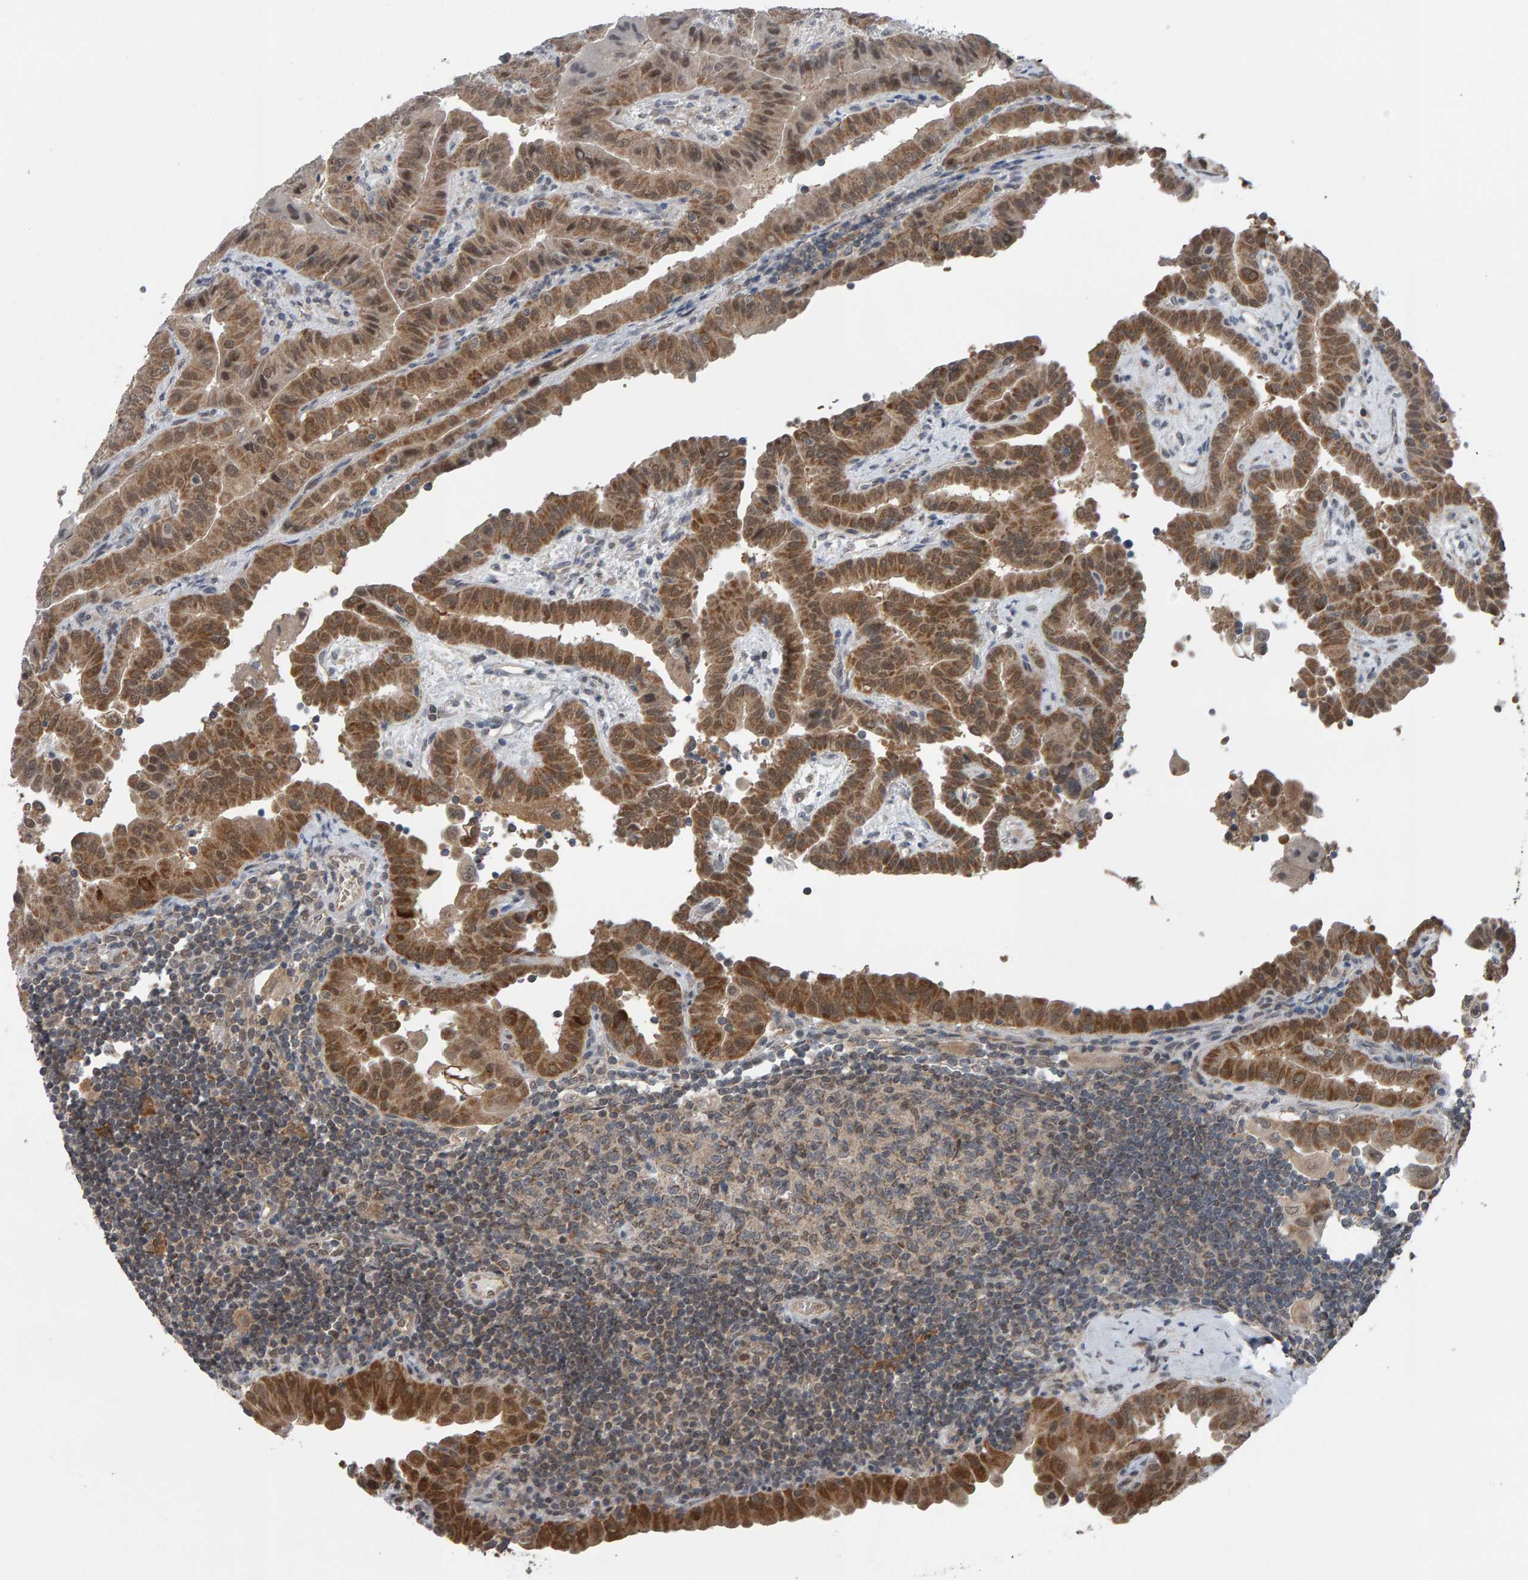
{"staining": {"intensity": "moderate", "quantity": "25%-75%", "location": "cytoplasmic/membranous,nuclear"}, "tissue": "thyroid cancer", "cell_type": "Tumor cells", "image_type": "cancer", "snomed": [{"axis": "morphology", "description": "Papillary adenocarcinoma, NOS"}, {"axis": "topography", "description": "Thyroid gland"}], "caption": "Immunohistochemistry (IHC) of human thyroid cancer (papillary adenocarcinoma) shows medium levels of moderate cytoplasmic/membranous and nuclear staining in approximately 25%-75% of tumor cells. (Brightfield microscopy of DAB IHC at high magnification).", "gene": "COASY", "patient": {"sex": "male", "age": 33}}